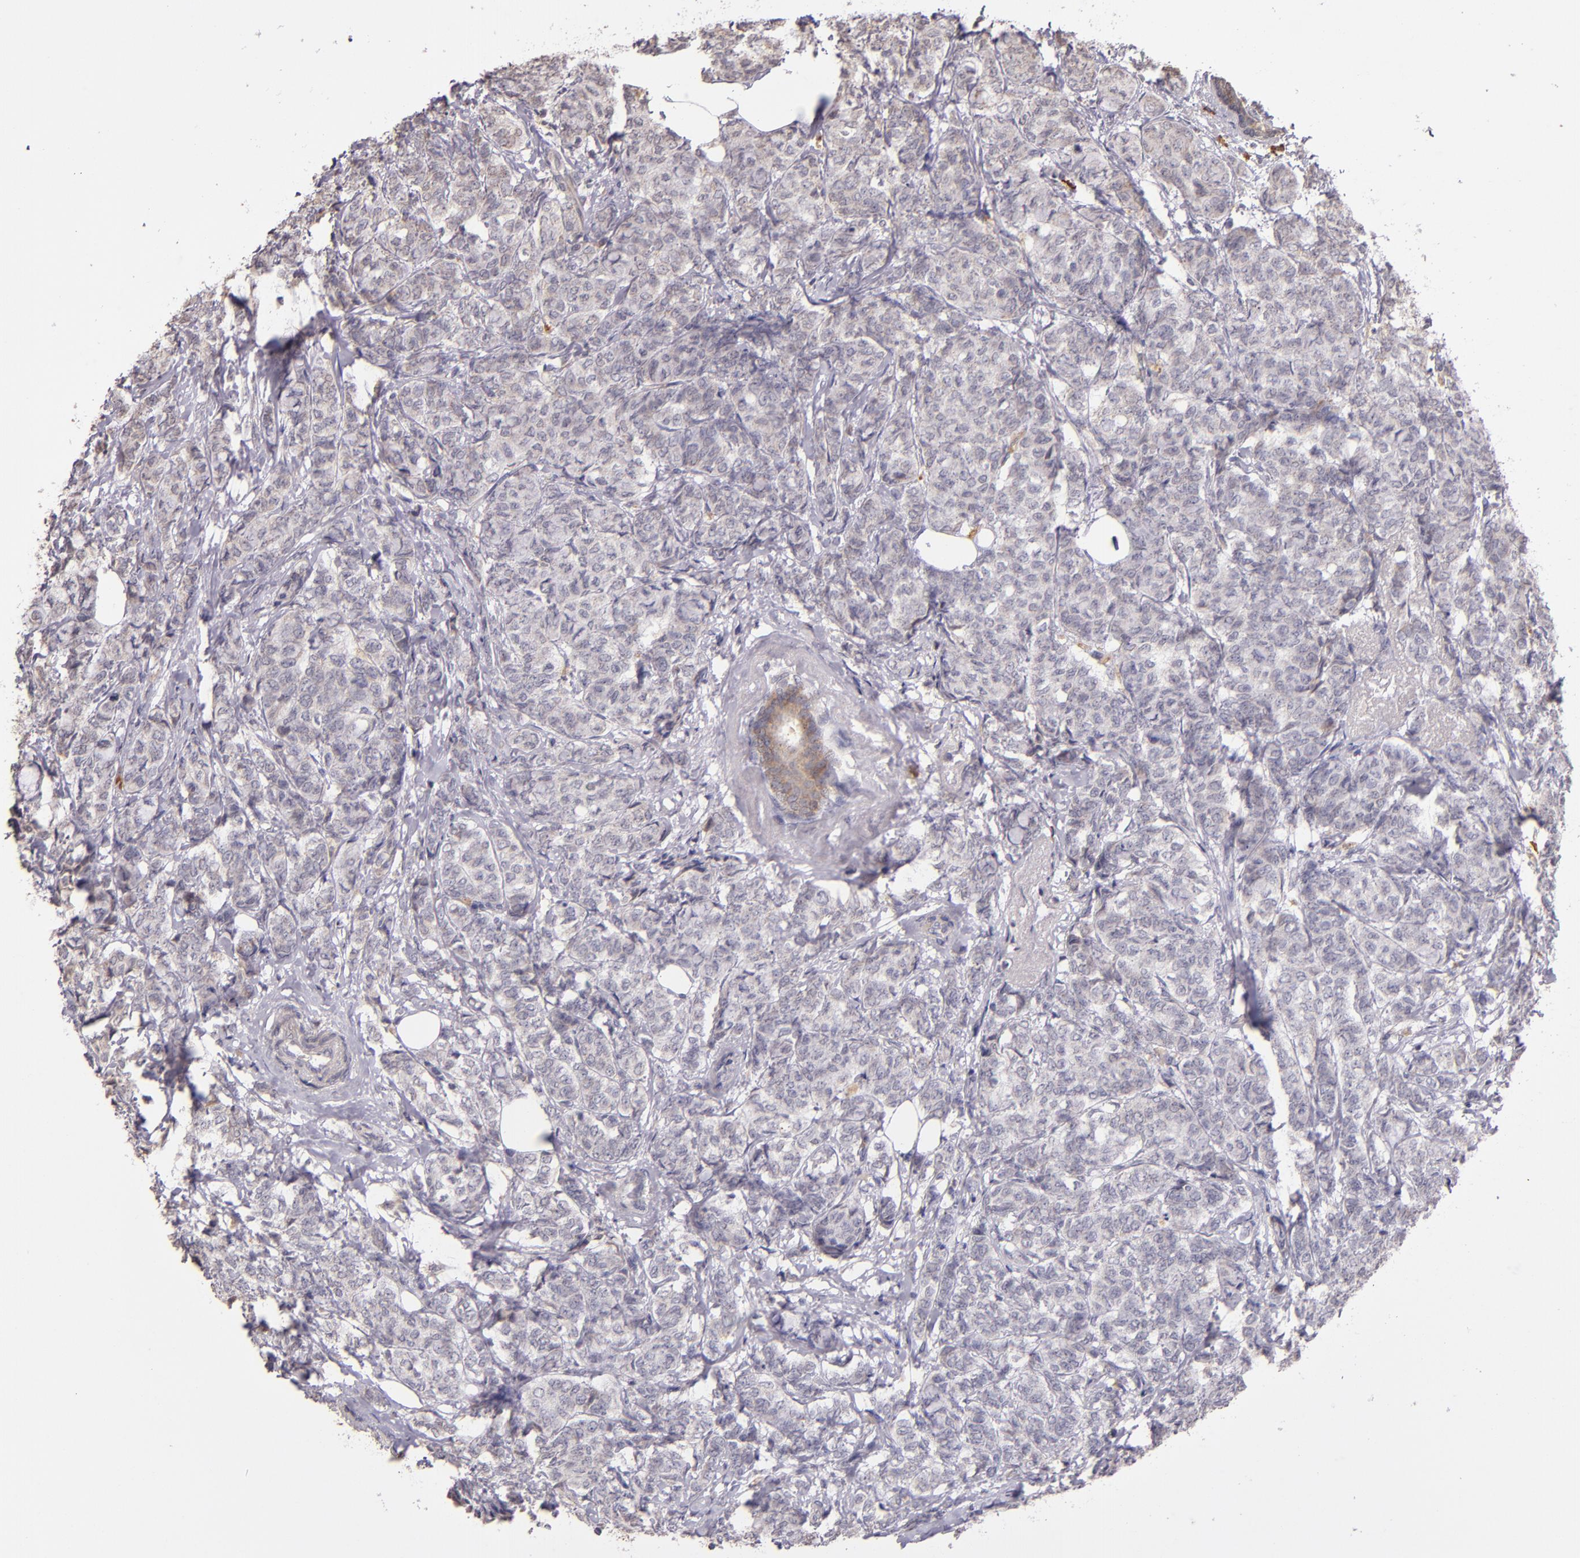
{"staining": {"intensity": "weak", "quantity": "<25%", "location": "cytoplasmic/membranous"}, "tissue": "breast cancer", "cell_type": "Tumor cells", "image_type": "cancer", "snomed": [{"axis": "morphology", "description": "Lobular carcinoma"}, {"axis": "topography", "description": "Breast"}], "caption": "Human lobular carcinoma (breast) stained for a protein using IHC displays no positivity in tumor cells.", "gene": "ABL1", "patient": {"sex": "female", "age": 60}}